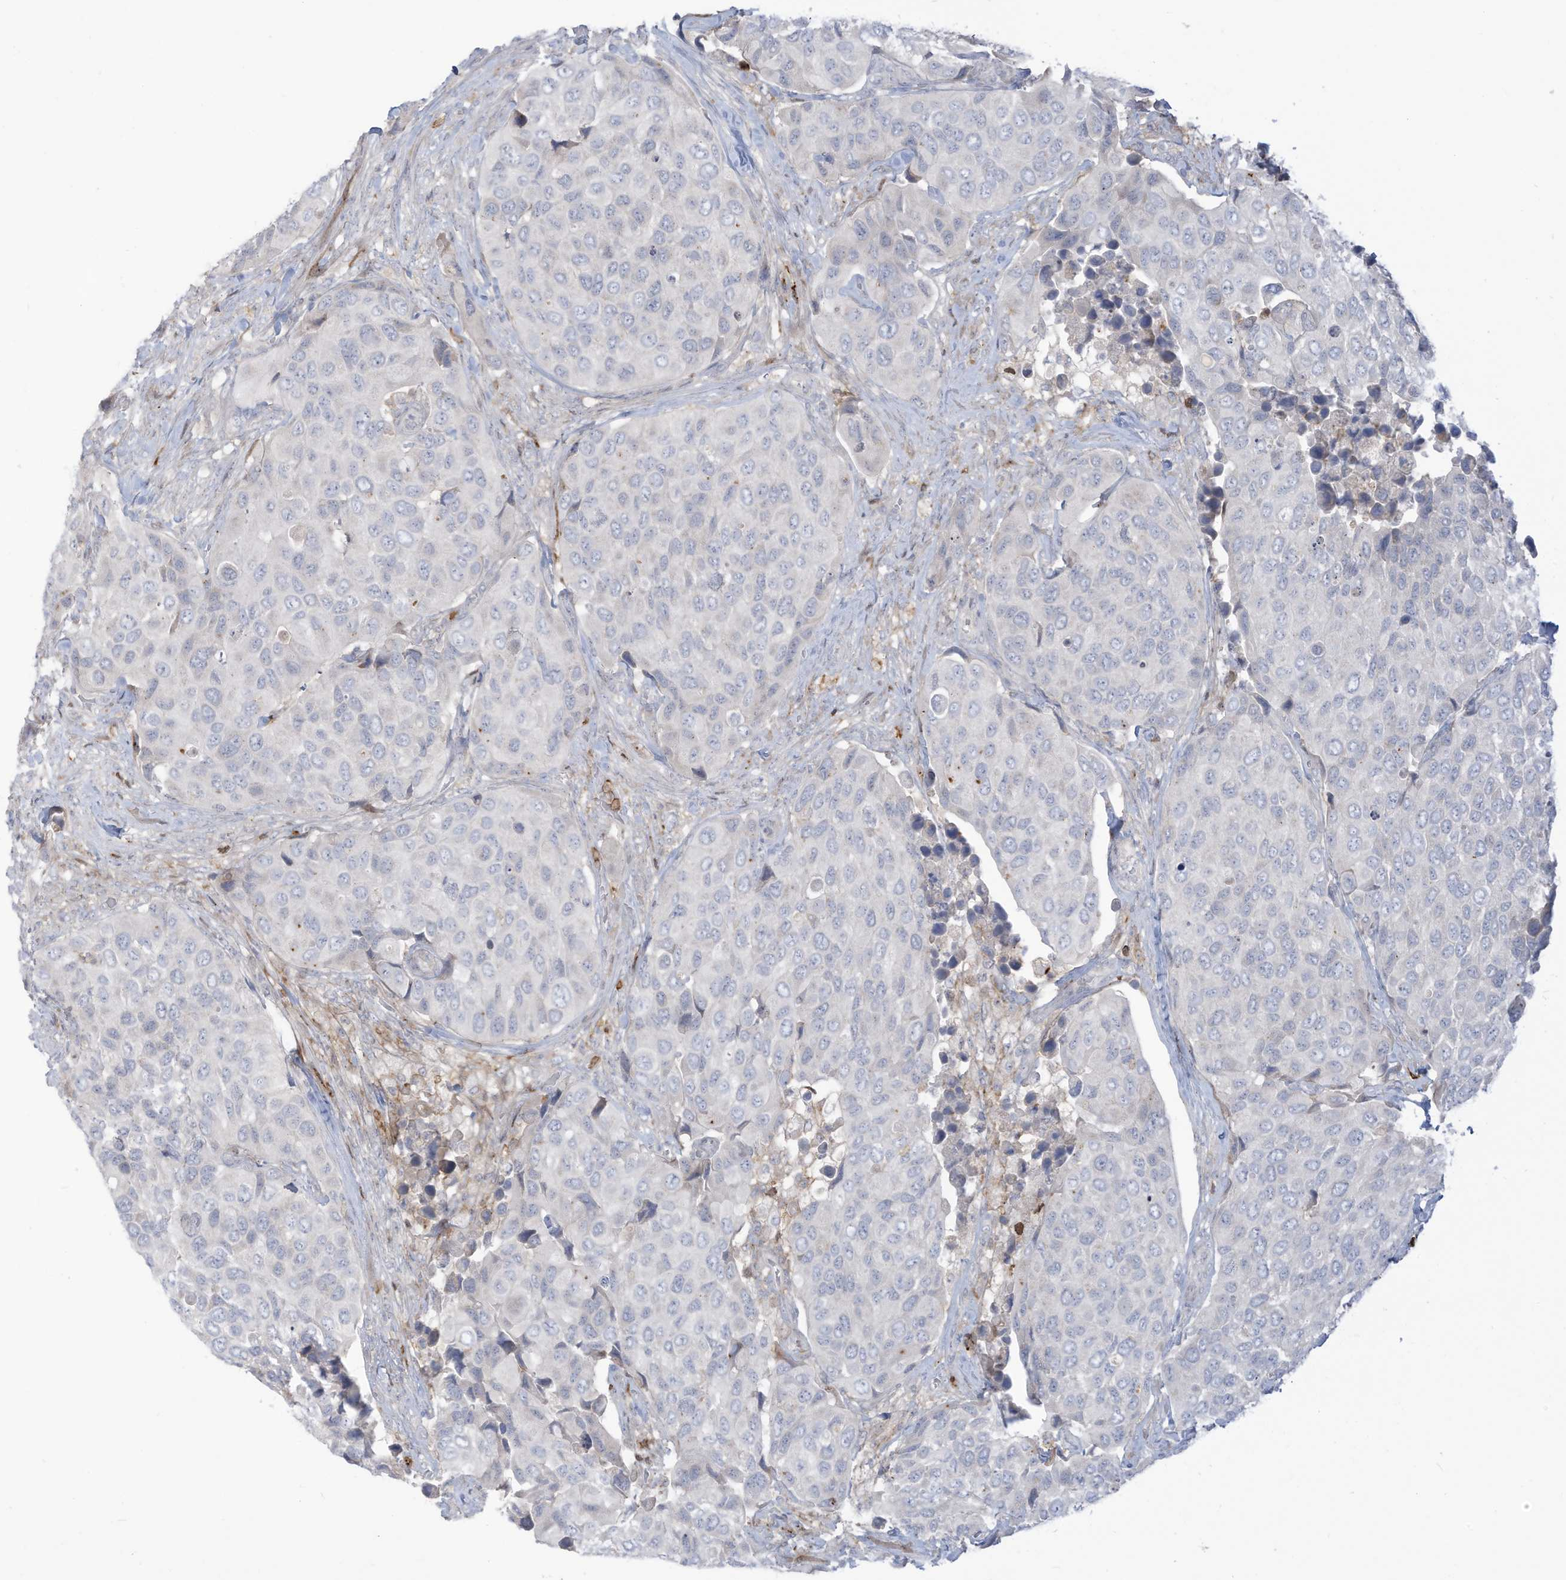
{"staining": {"intensity": "negative", "quantity": "none", "location": "none"}, "tissue": "urothelial cancer", "cell_type": "Tumor cells", "image_type": "cancer", "snomed": [{"axis": "morphology", "description": "Urothelial carcinoma, High grade"}, {"axis": "topography", "description": "Urinary bladder"}], "caption": "This is an immunohistochemistry (IHC) photomicrograph of human urothelial carcinoma (high-grade). There is no staining in tumor cells.", "gene": "NOTO", "patient": {"sex": "male", "age": 74}}